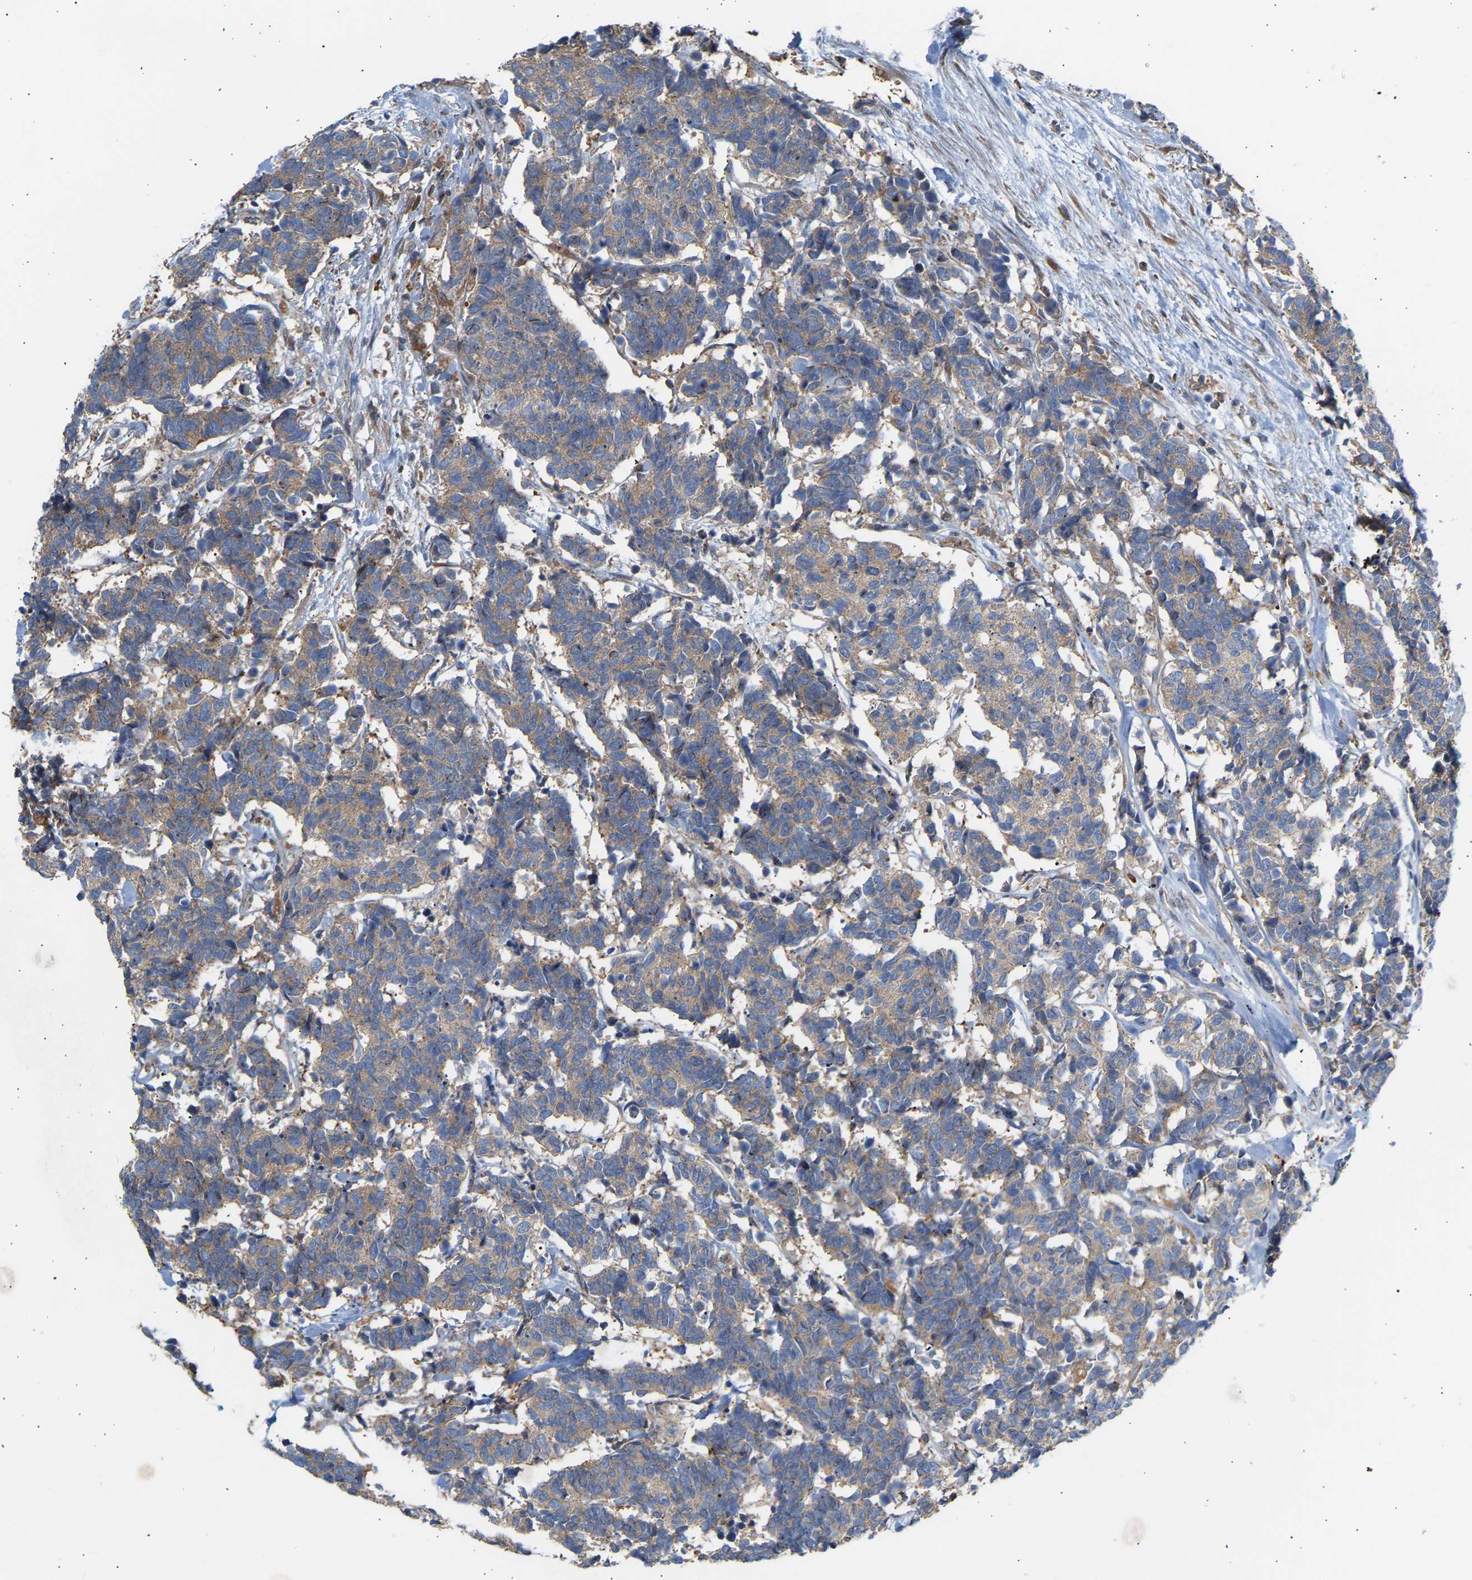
{"staining": {"intensity": "weak", "quantity": ">75%", "location": "cytoplasmic/membranous"}, "tissue": "carcinoid", "cell_type": "Tumor cells", "image_type": "cancer", "snomed": [{"axis": "morphology", "description": "Carcinoma, NOS"}, {"axis": "morphology", "description": "Carcinoid, malignant, NOS"}, {"axis": "topography", "description": "Urinary bladder"}], "caption": "An IHC image of tumor tissue is shown. Protein staining in brown shows weak cytoplasmic/membranous positivity in carcinoid within tumor cells.", "gene": "GCN1", "patient": {"sex": "male", "age": 57}}